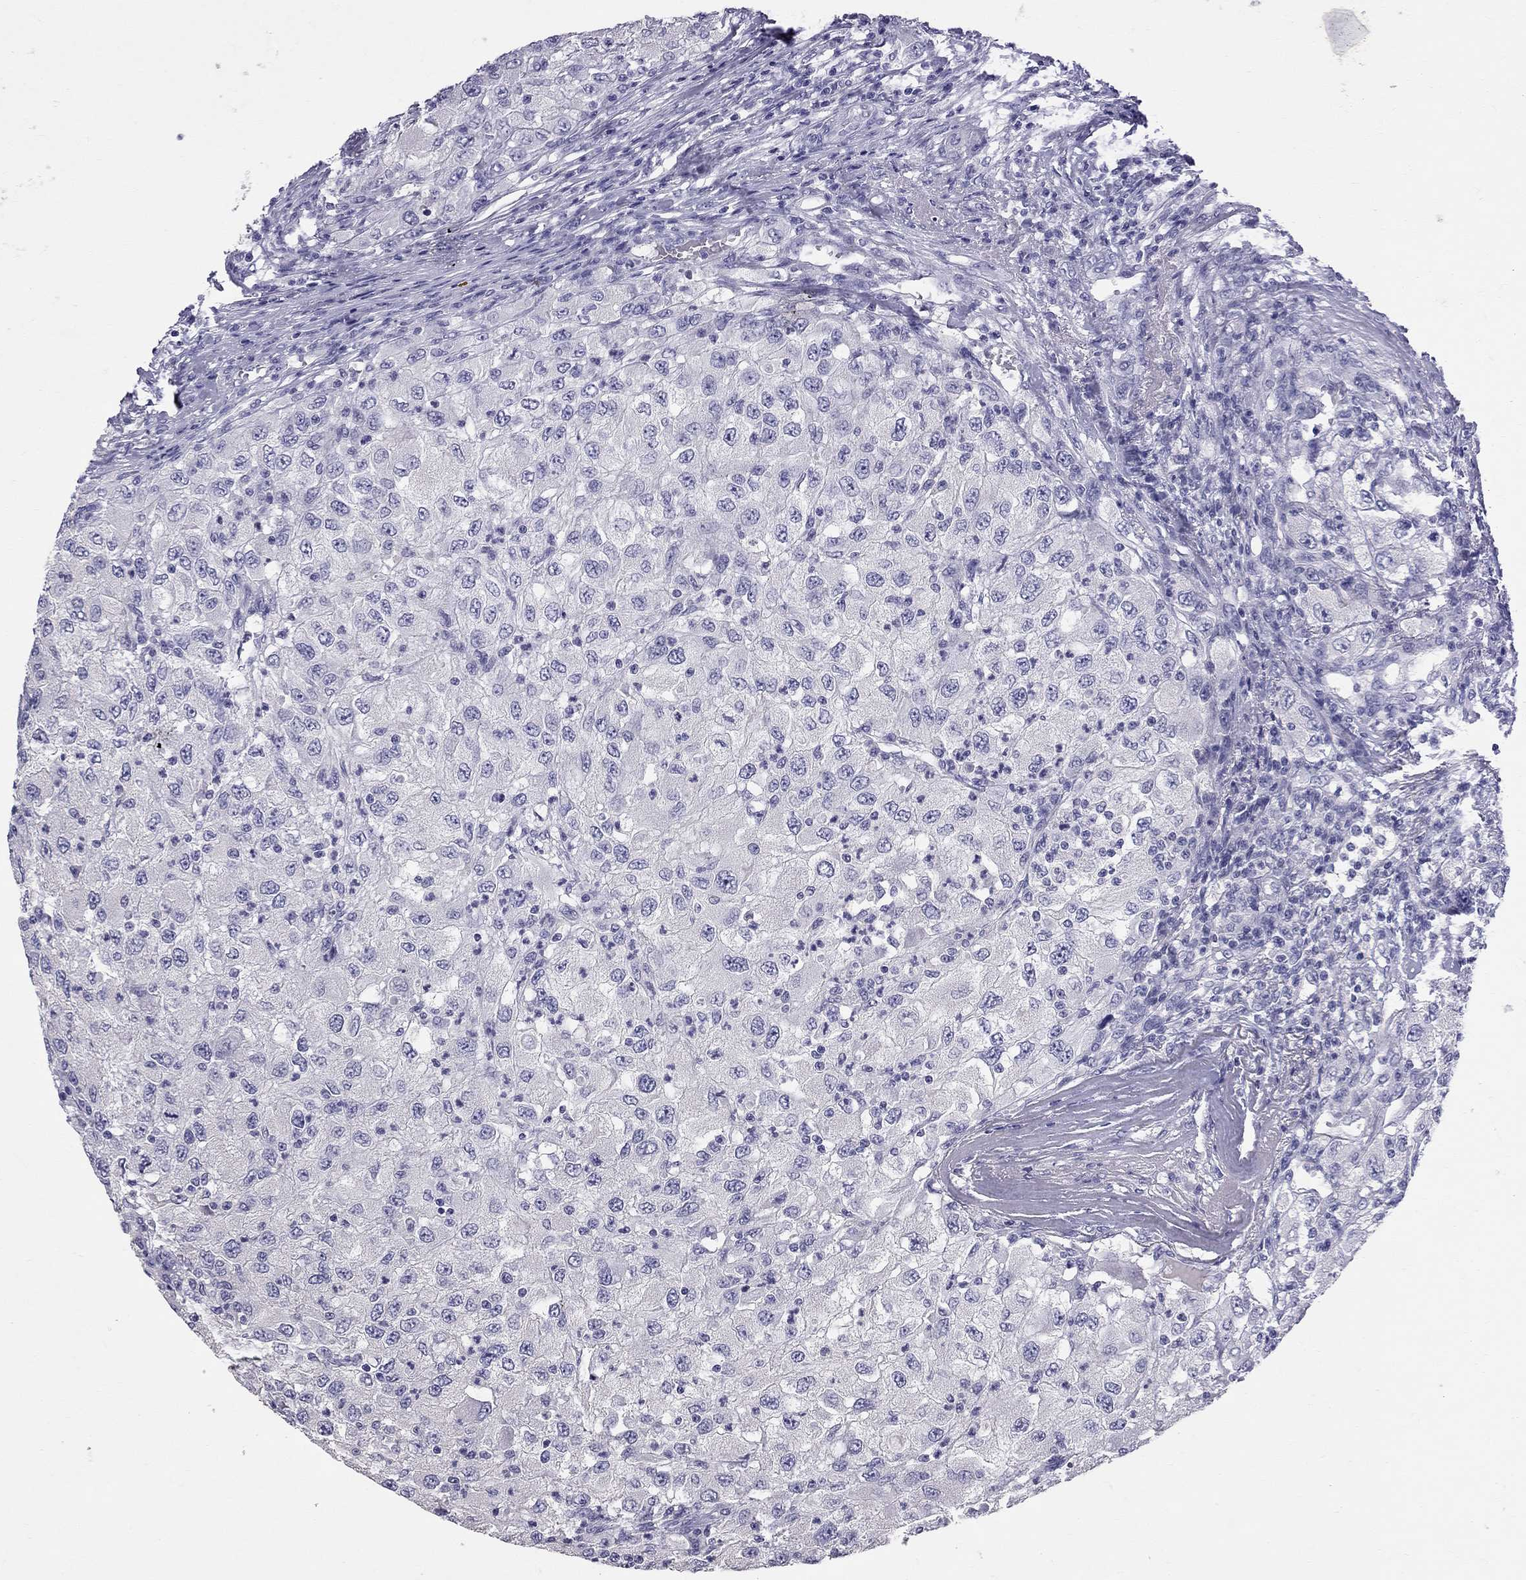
{"staining": {"intensity": "negative", "quantity": "none", "location": "none"}, "tissue": "renal cancer", "cell_type": "Tumor cells", "image_type": "cancer", "snomed": [{"axis": "morphology", "description": "Adenocarcinoma, NOS"}, {"axis": "topography", "description": "Kidney"}], "caption": "IHC of adenocarcinoma (renal) exhibits no staining in tumor cells.", "gene": "CFAP91", "patient": {"sex": "female", "age": 67}}